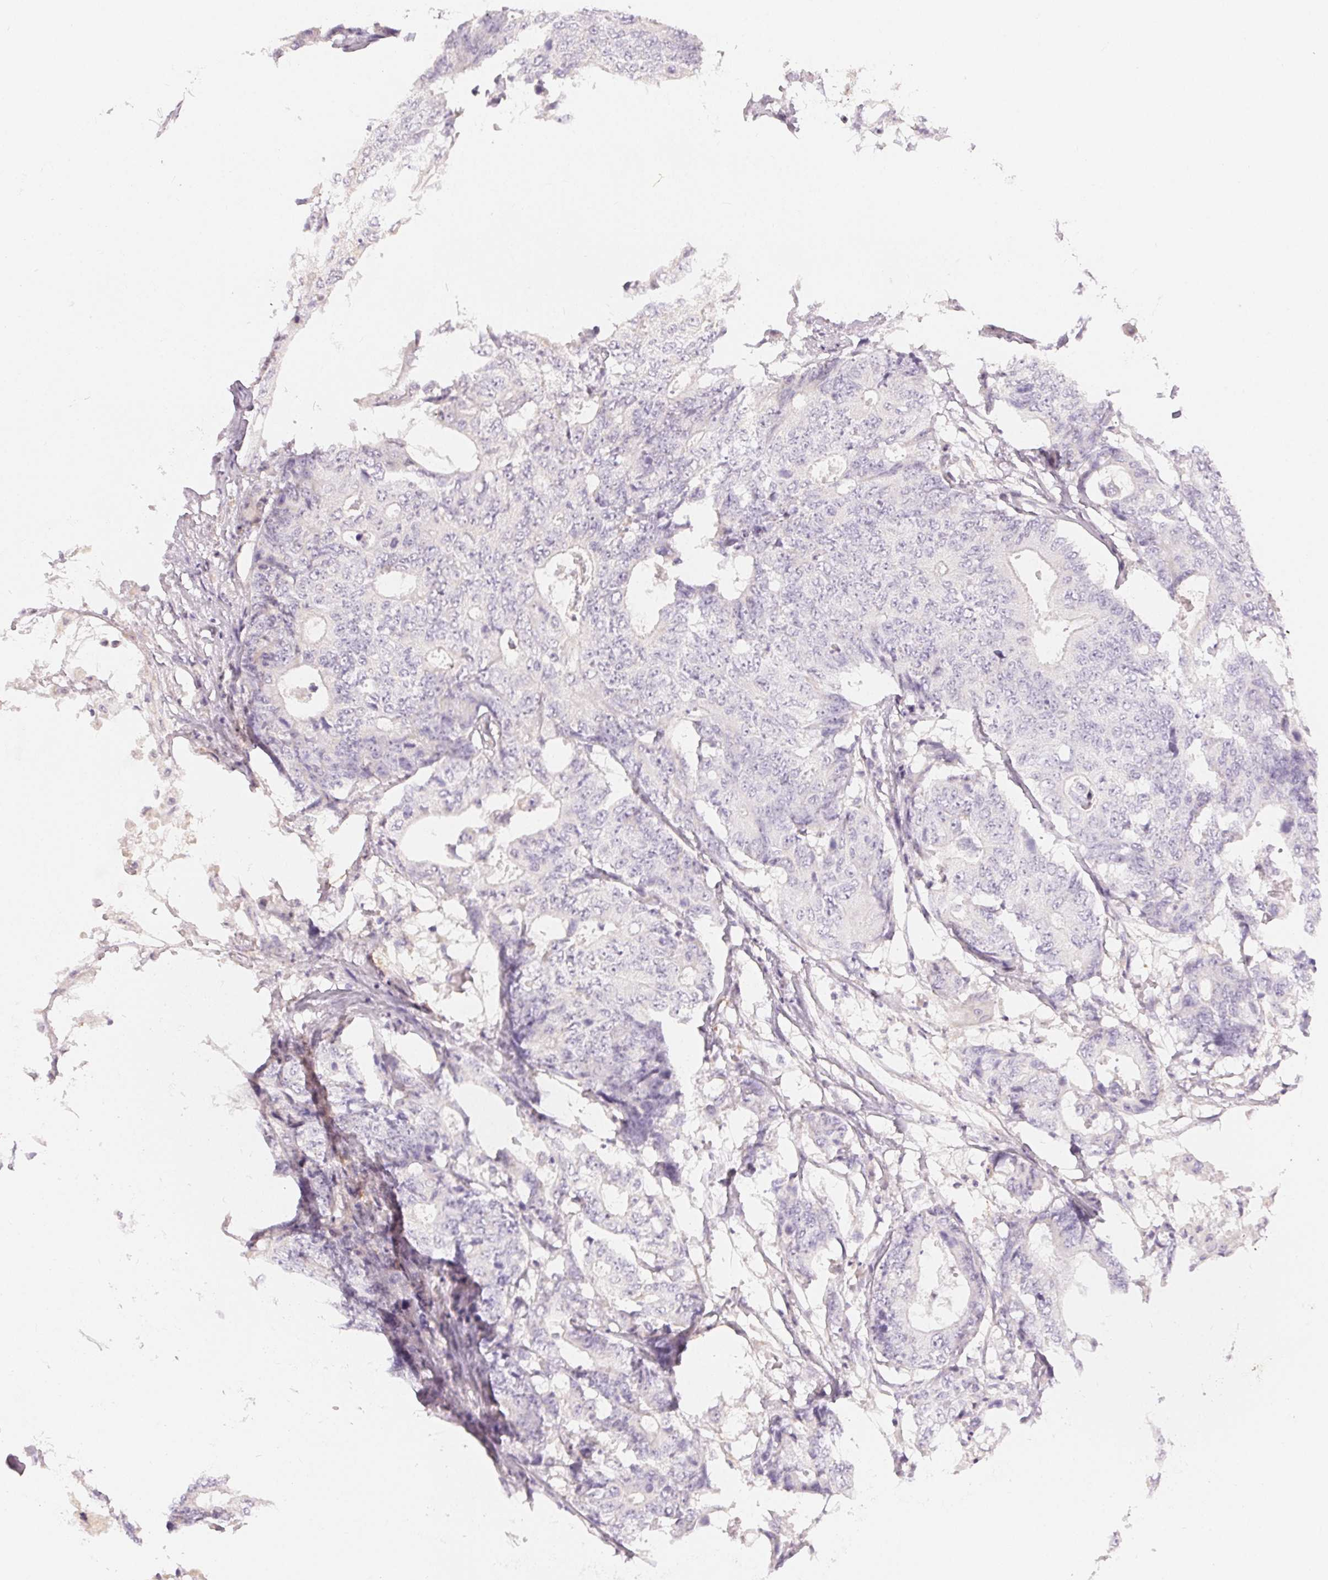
{"staining": {"intensity": "negative", "quantity": "none", "location": "none"}, "tissue": "colorectal cancer", "cell_type": "Tumor cells", "image_type": "cancer", "snomed": [{"axis": "morphology", "description": "Adenocarcinoma, NOS"}, {"axis": "topography", "description": "Colon"}], "caption": "There is no significant positivity in tumor cells of colorectal cancer. (Stains: DAB (3,3'-diaminobenzidine) immunohistochemistry with hematoxylin counter stain, Microscopy: brightfield microscopy at high magnification).", "gene": "MIOX", "patient": {"sex": "female", "age": 48}}